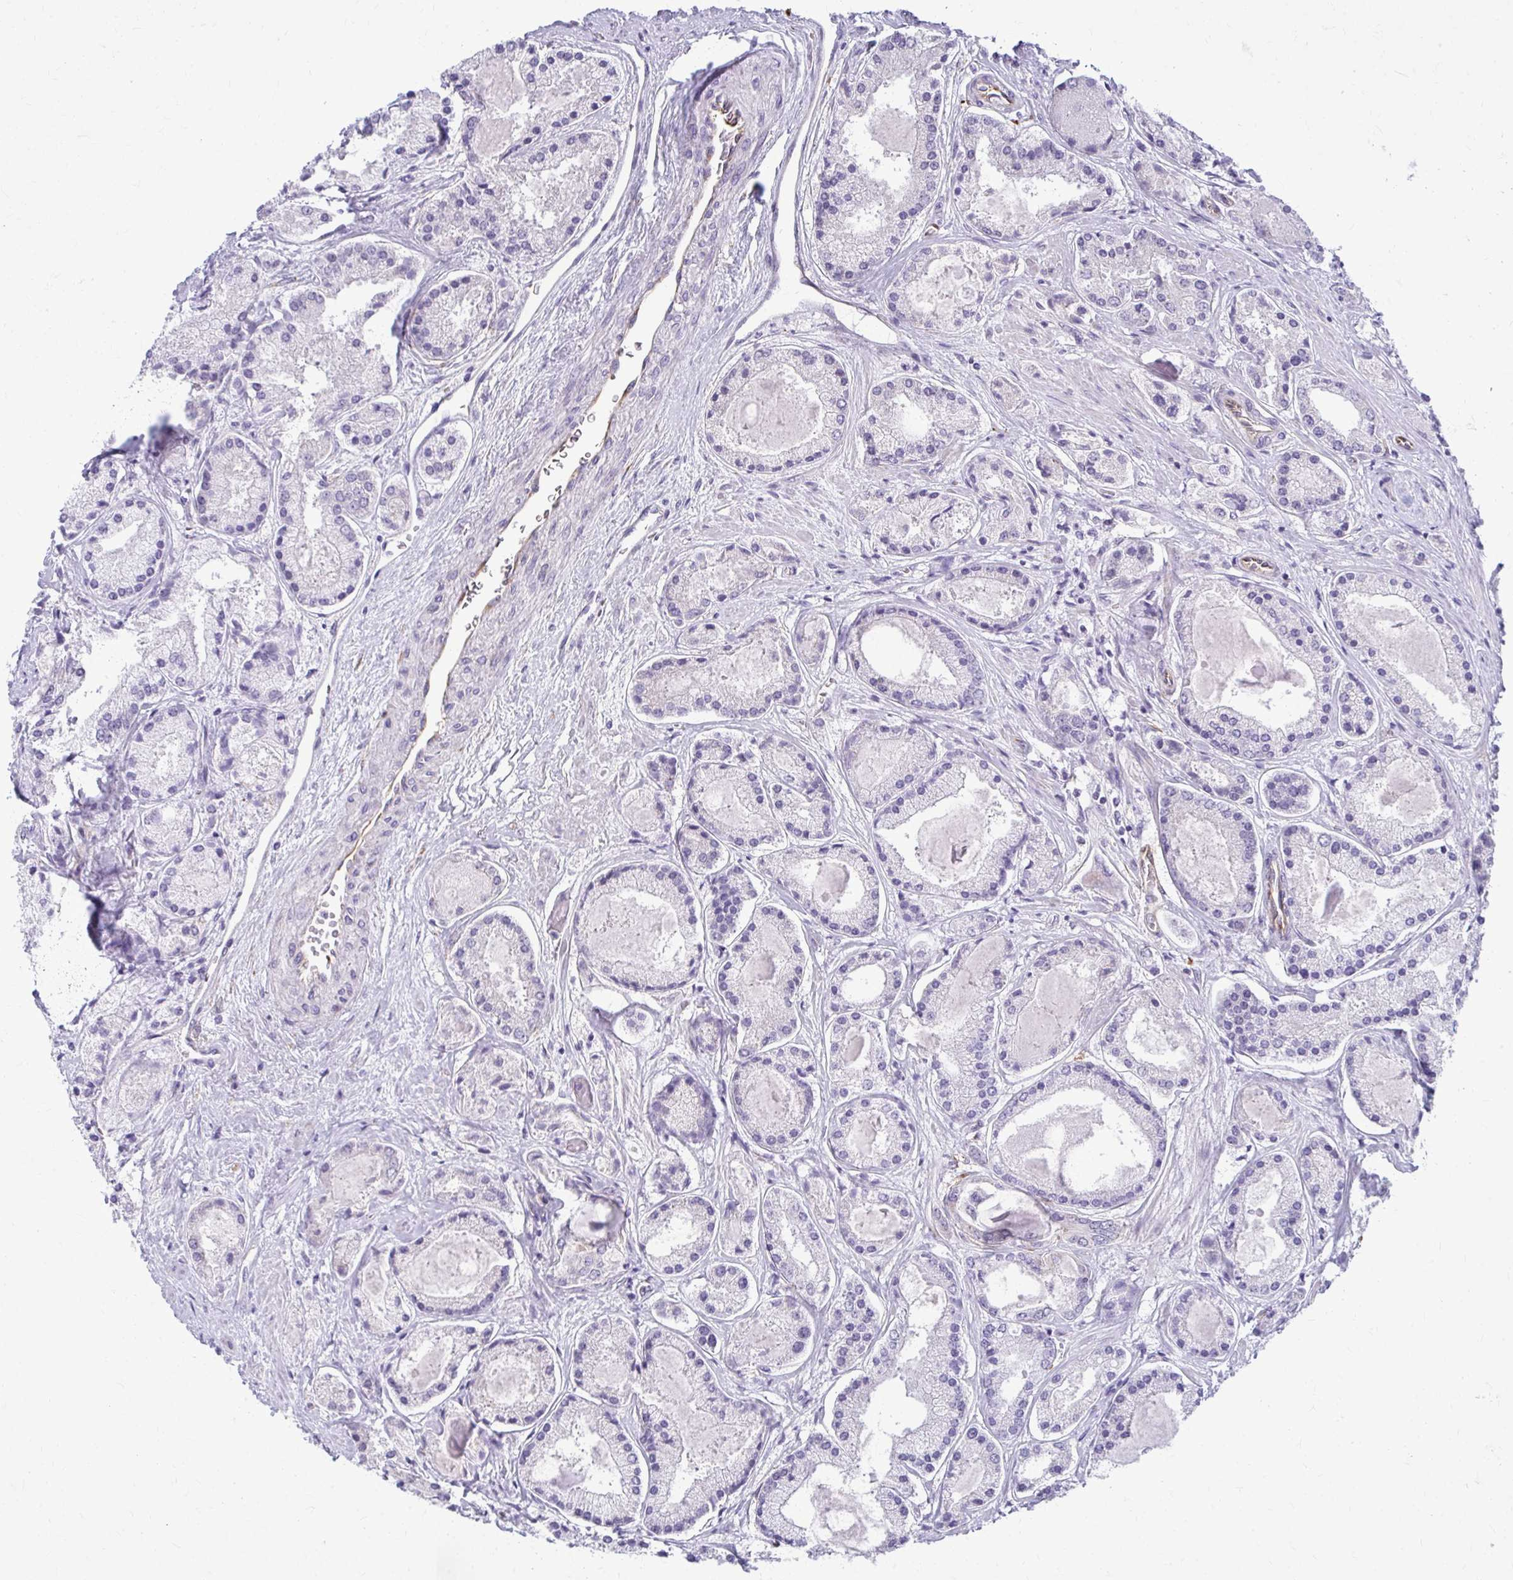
{"staining": {"intensity": "negative", "quantity": "none", "location": "none"}, "tissue": "prostate cancer", "cell_type": "Tumor cells", "image_type": "cancer", "snomed": [{"axis": "morphology", "description": "Adenocarcinoma, High grade"}, {"axis": "topography", "description": "Prostate"}], "caption": "This is a image of immunohistochemistry staining of prostate cancer (adenocarcinoma (high-grade)), which shows no positivity in tumor cells.", "gene": "DEPP1", "patient": {"sex": "male", "age": 67}}